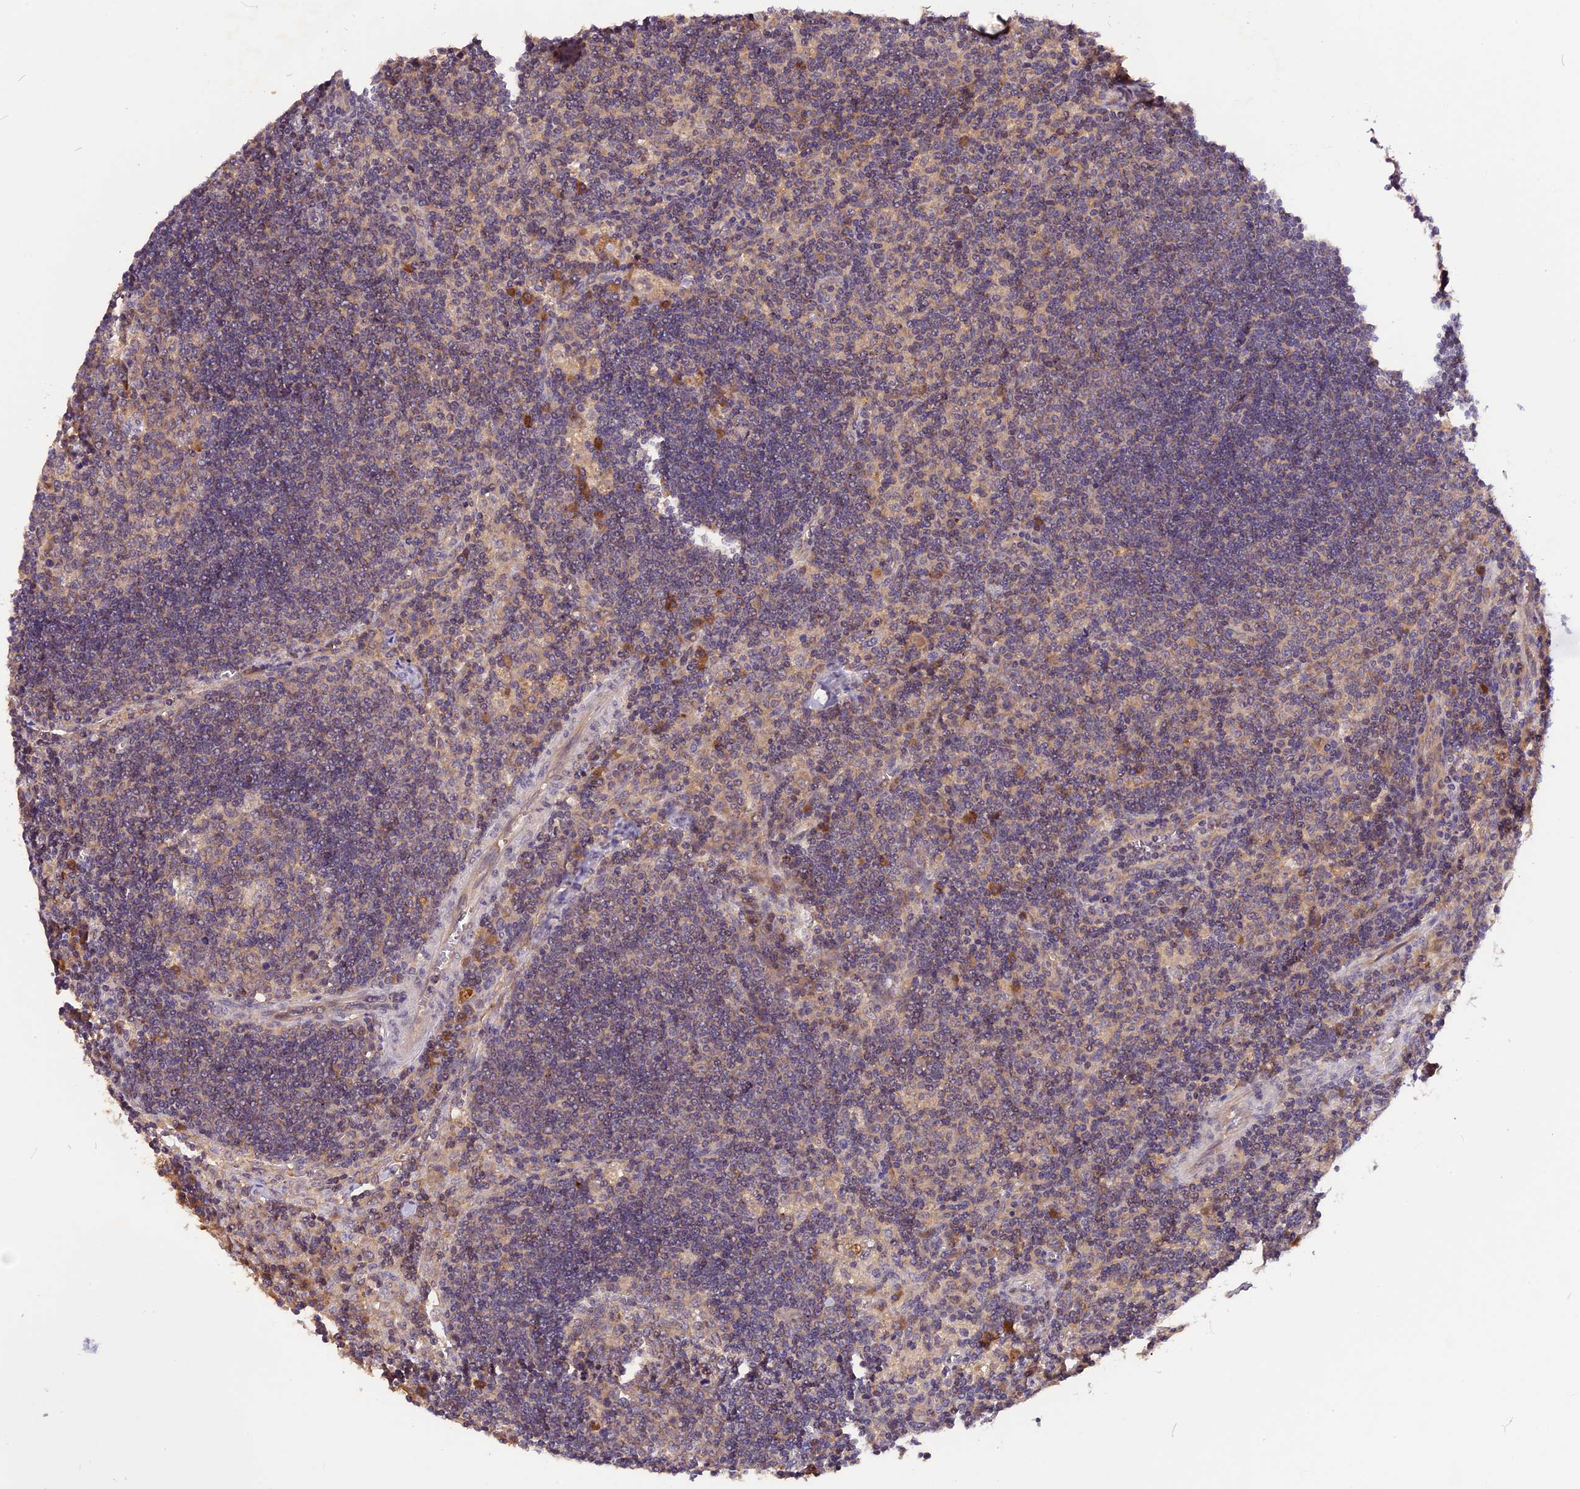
{"staining": {"intensity": "weak", "quantity": "25%-75%", "location": "cytoplasmic/membranous"}, "tissue": "lymph node", "cell_type": "Germinal center cells", "image_type": "normal", "snomed": [{"axis": "morphology", "description": "Normal tissue, NOS"}, {"axis": "topography", "description": "Lymph node"}], "caption": "A brown stain labels weak cytoplasmic/membranous expression of a protein in germinal center cells of benign lymph node.", "gene": "MARK4", "patient": {"sex": "male", "age": 58}}